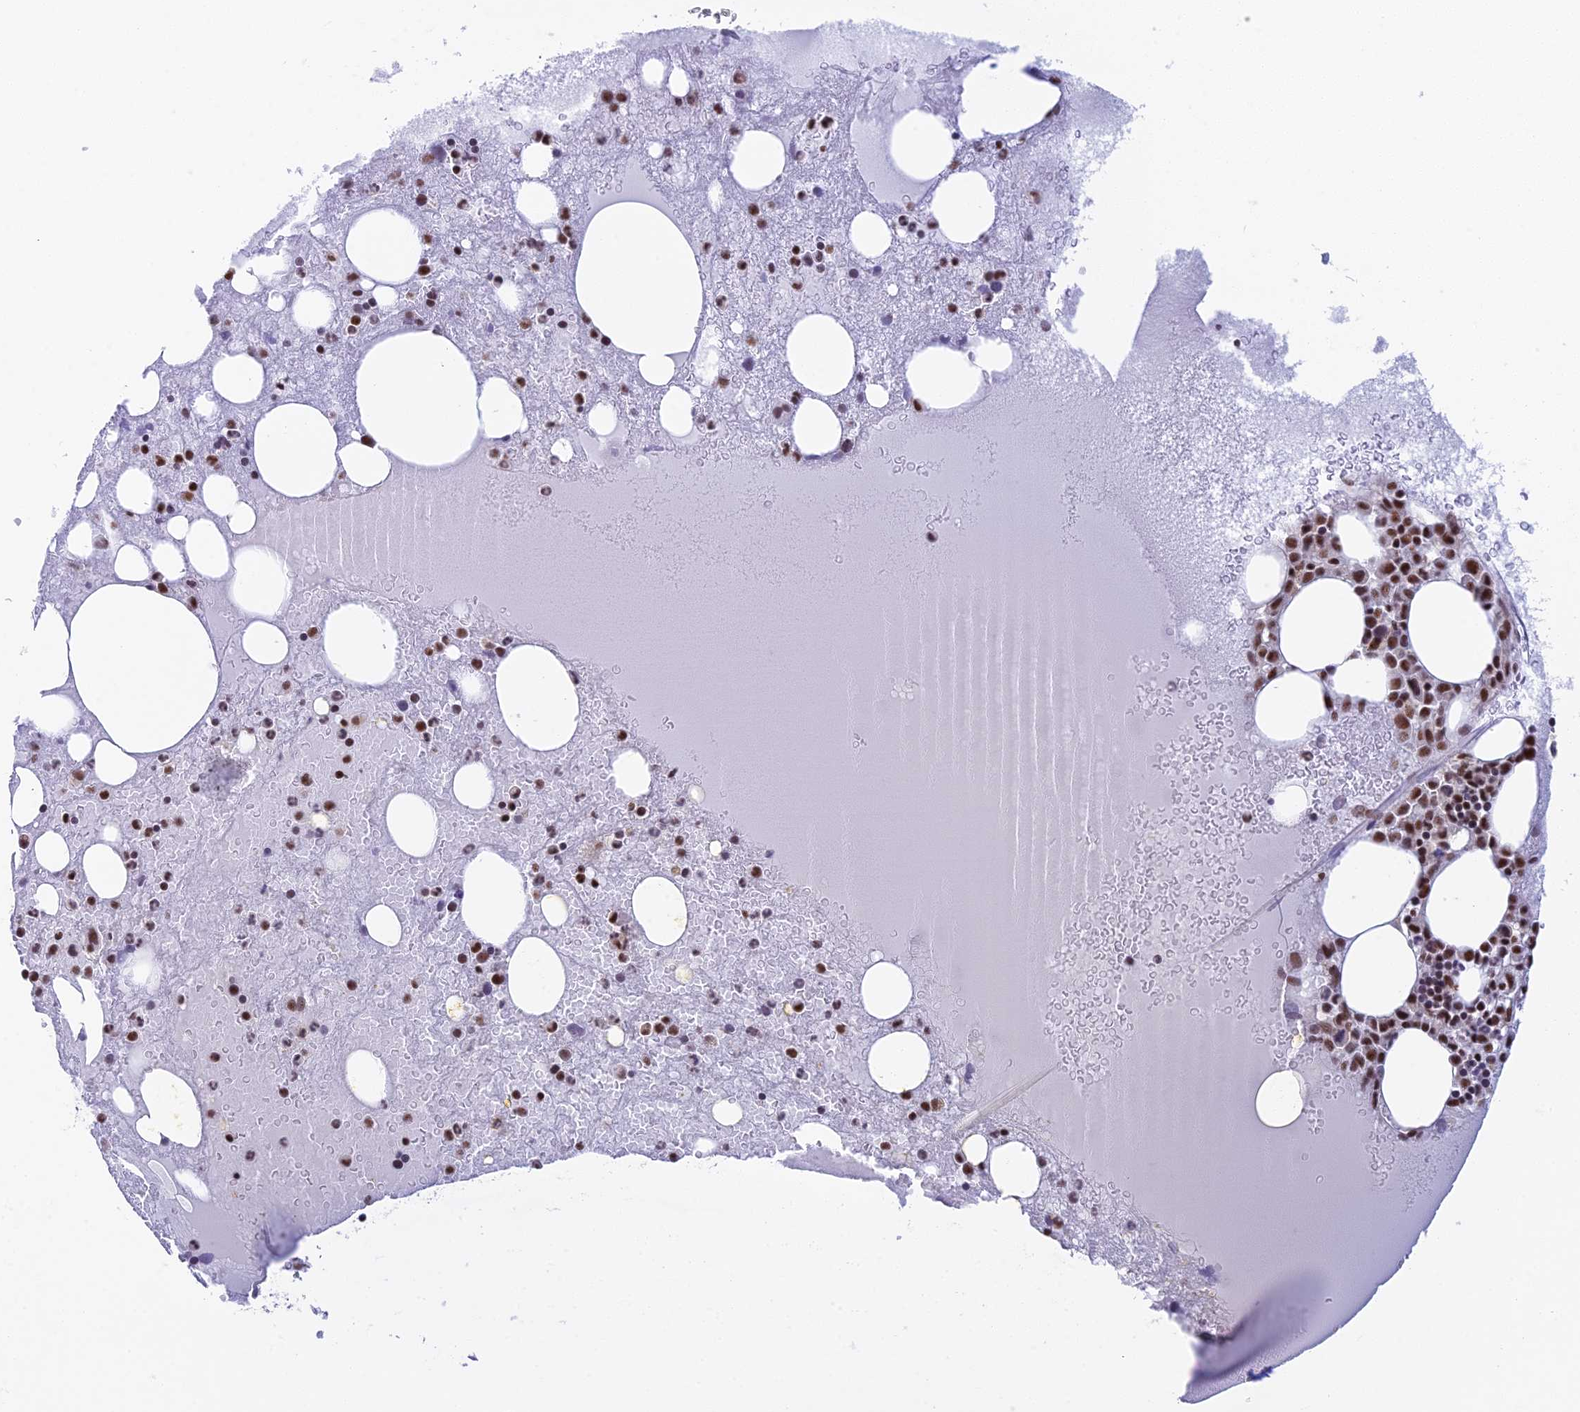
{"staining": {"intensity": "moderate", "quantity": "25%-75%", "location": "nuclear"}, "tissue": "bone marrow", "cell_type": "Hematopoietic cells", "image_type": "normal", "snomed": [{"axis": "morphology", "description": "Normal tissue, NOS"}, {"axis": "topography", "description": "Bone marrow"}], "caption": "A brown stain labels moderate nuclear expression of a protein in hematopoietic cells of unremarkable human bone marrow.", "gene": "THAP11", "patient": {"sex": "male", "age": 61}}